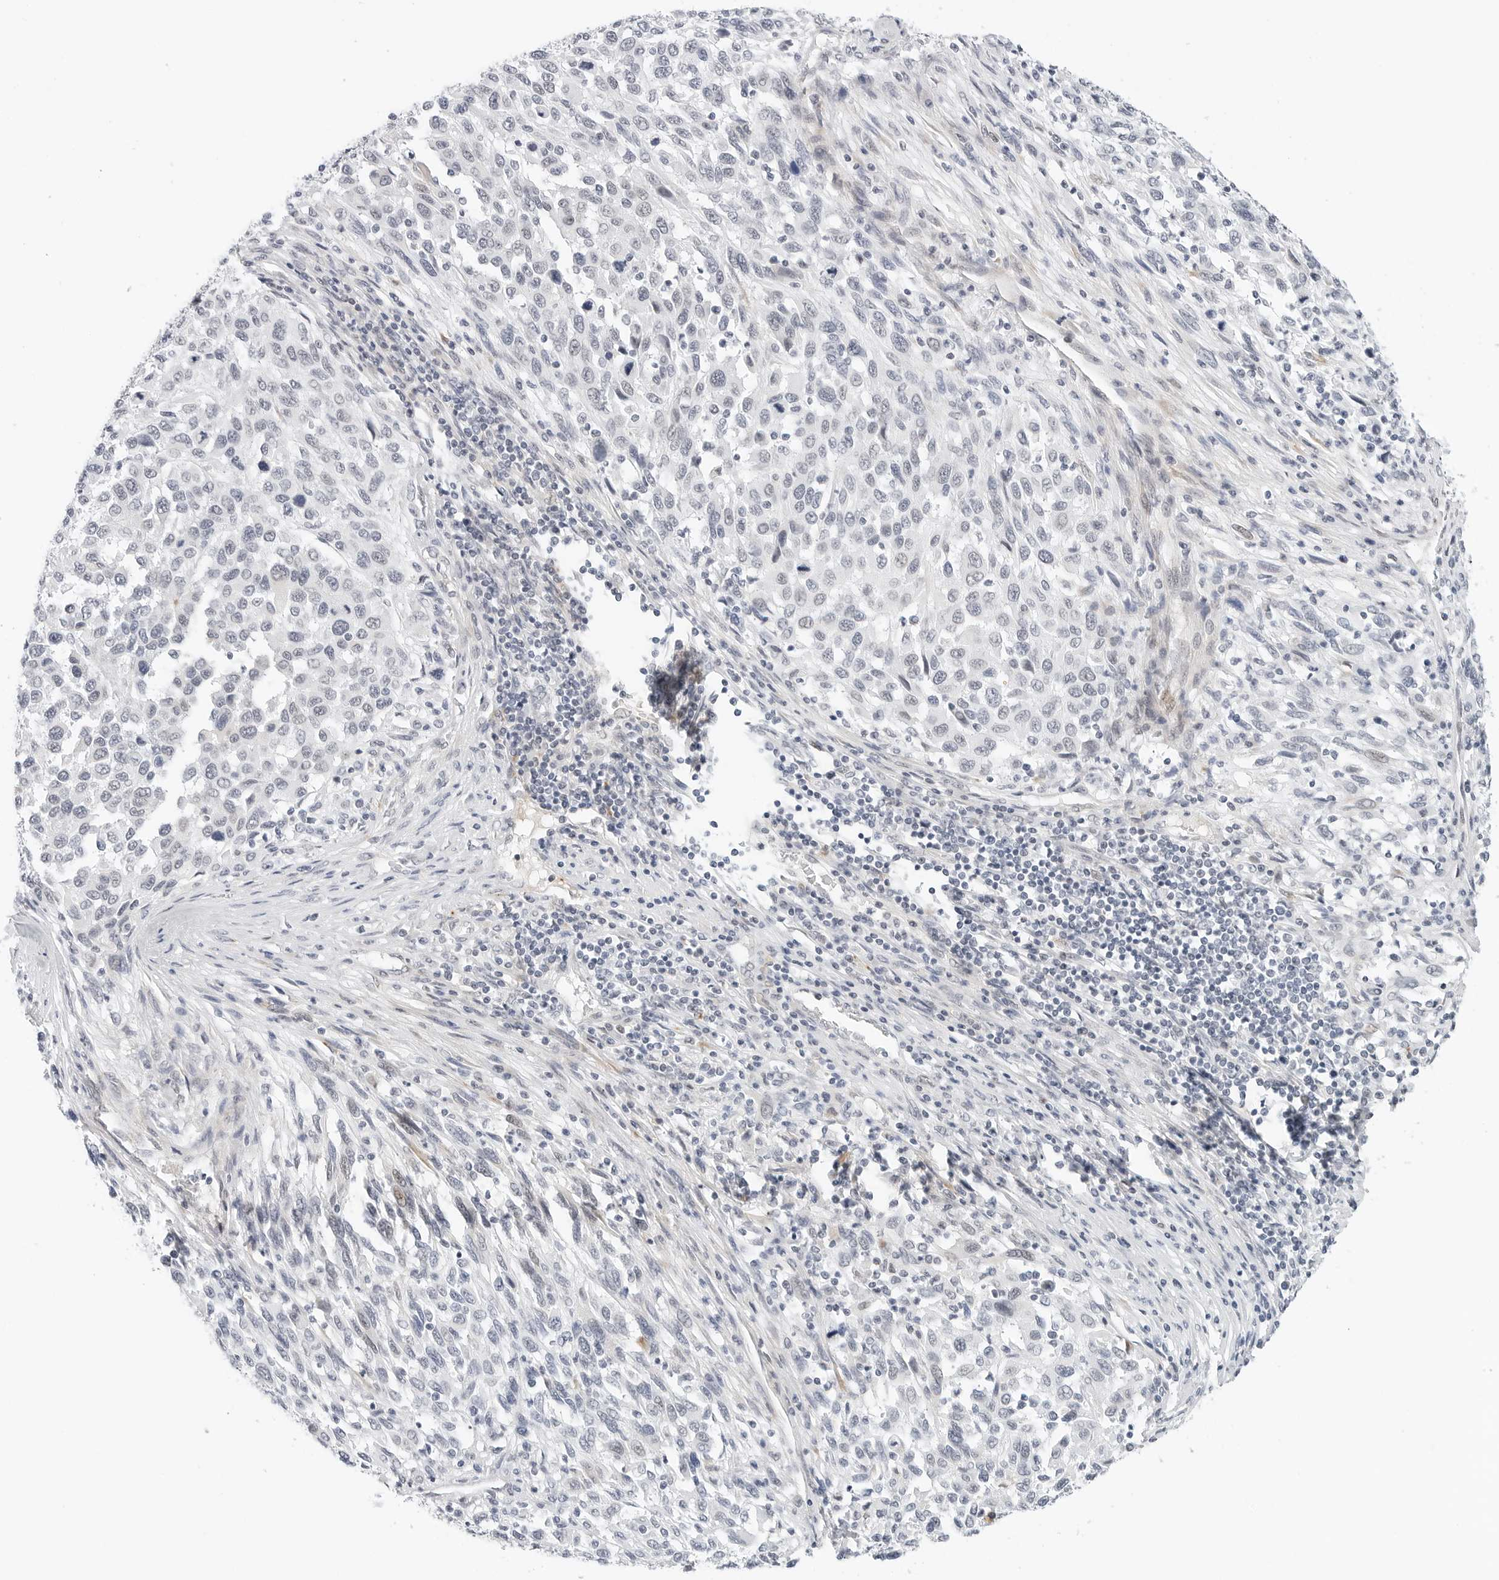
{"staining": {"intensity": "negative", "quantity": "none", "location": "none"}, "tissue": "melanoma", "cell_type": "Tumor cells", "image_type": "cancer", "snomed": [{"axis": "morphology", "description": "Malignant melanoma, Metastatic site"}, {"axis": "topography", "description": "Lymph node"}], "caption": "Human melanoma stained for a protein using immunohistochemistry displays no staining in tumor cells.", "gene": "TSEN2", "patient": {"sex": "male", "age": 61}}